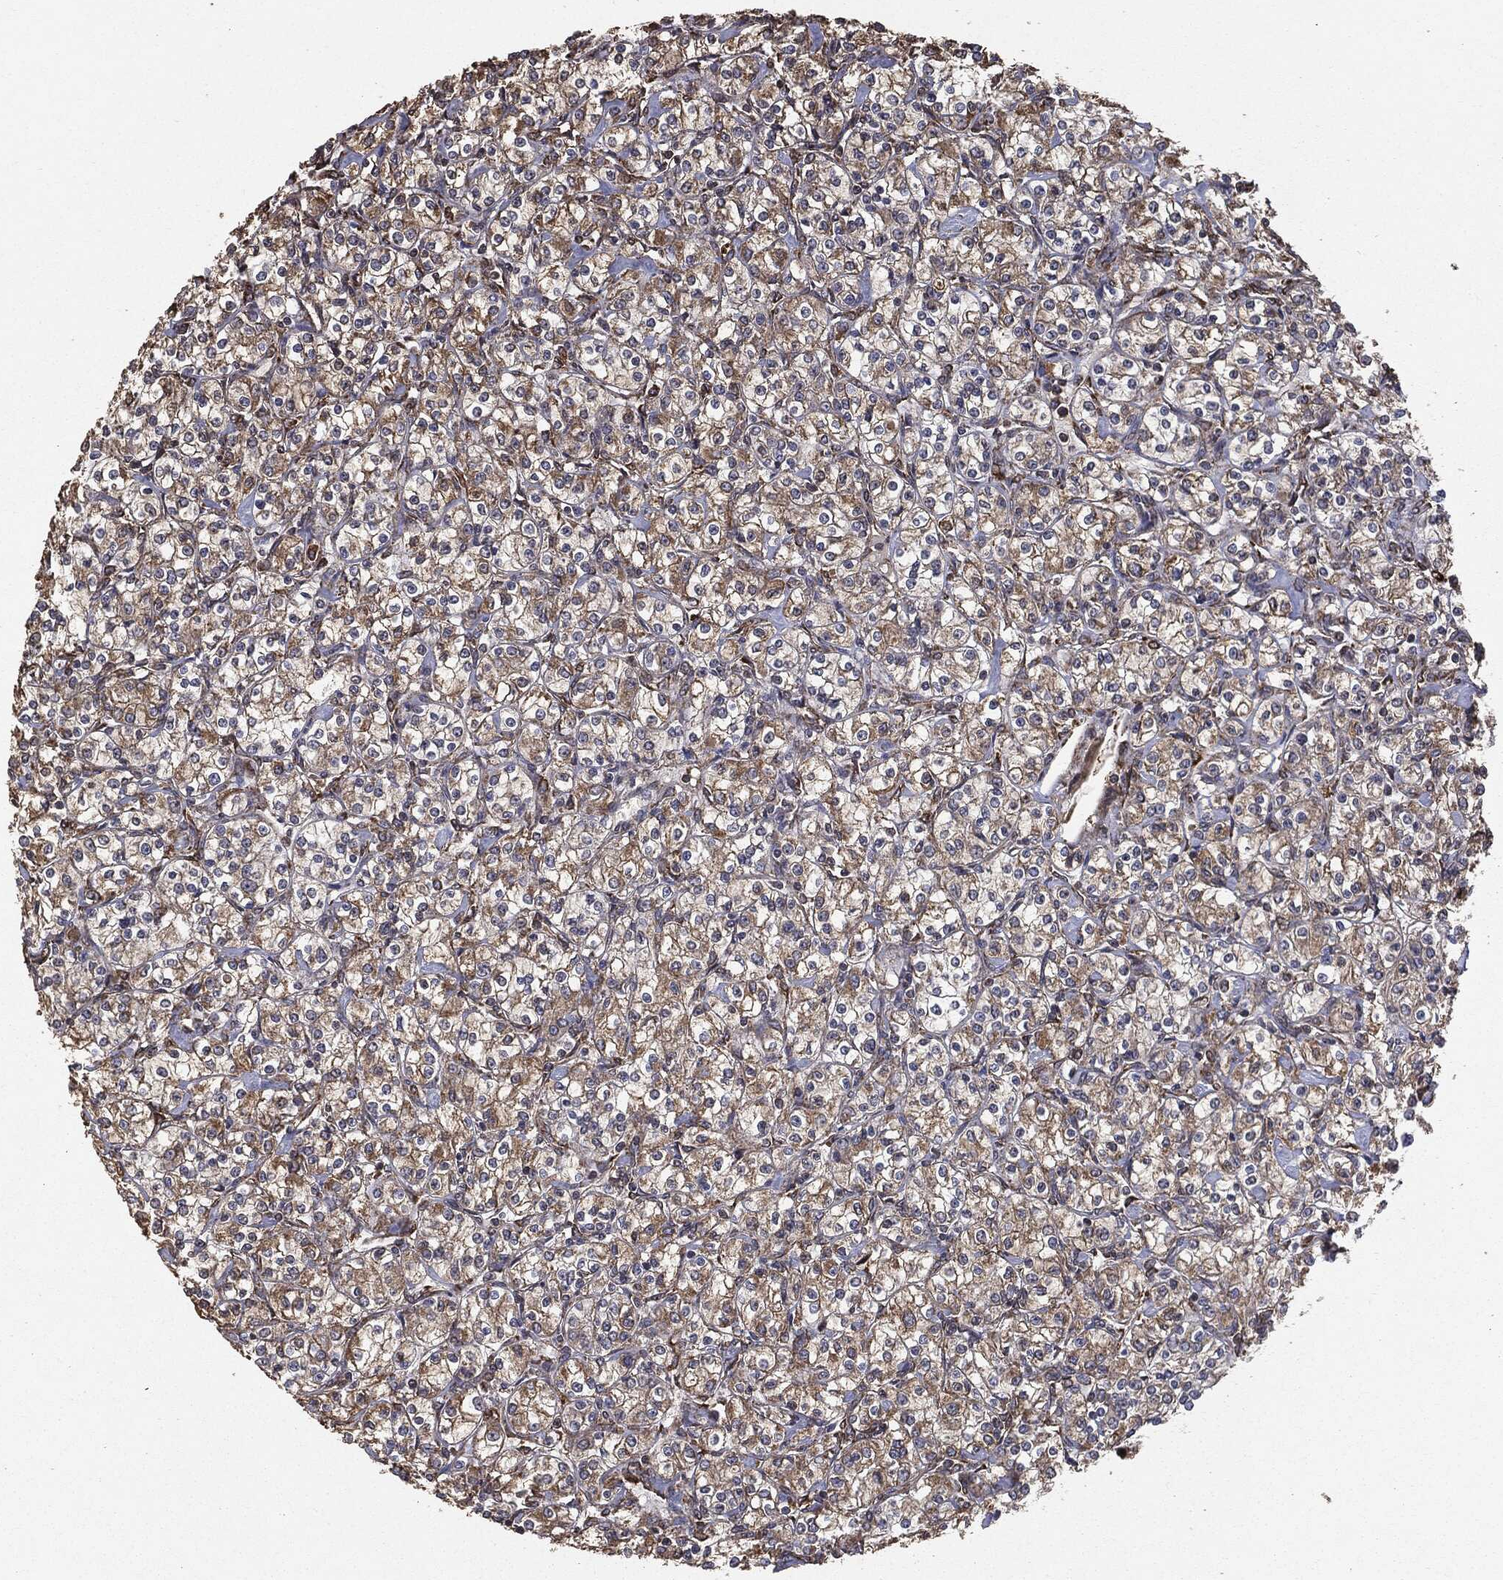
{"staining": {"intensity": "moderate", "quantity": ">75%", "location": "cytoplasmic/membranous"}, "tissue": "renal cancer", "cell_type": "Tumor cells", "image_type": "cancer", "snomed": [{"axis": "morphology", "description": "Adenocarcinoma, NOS"}, {"axis": "topography", "description": "Kidney"}], "caption": "Renal adenocarcinoma tissue exhibits moderate cytoplasmic/membranous staining in approximately >75% of tumor cells", "gene": "MTOR", "patient": {"sex": "male", "age": 77}}